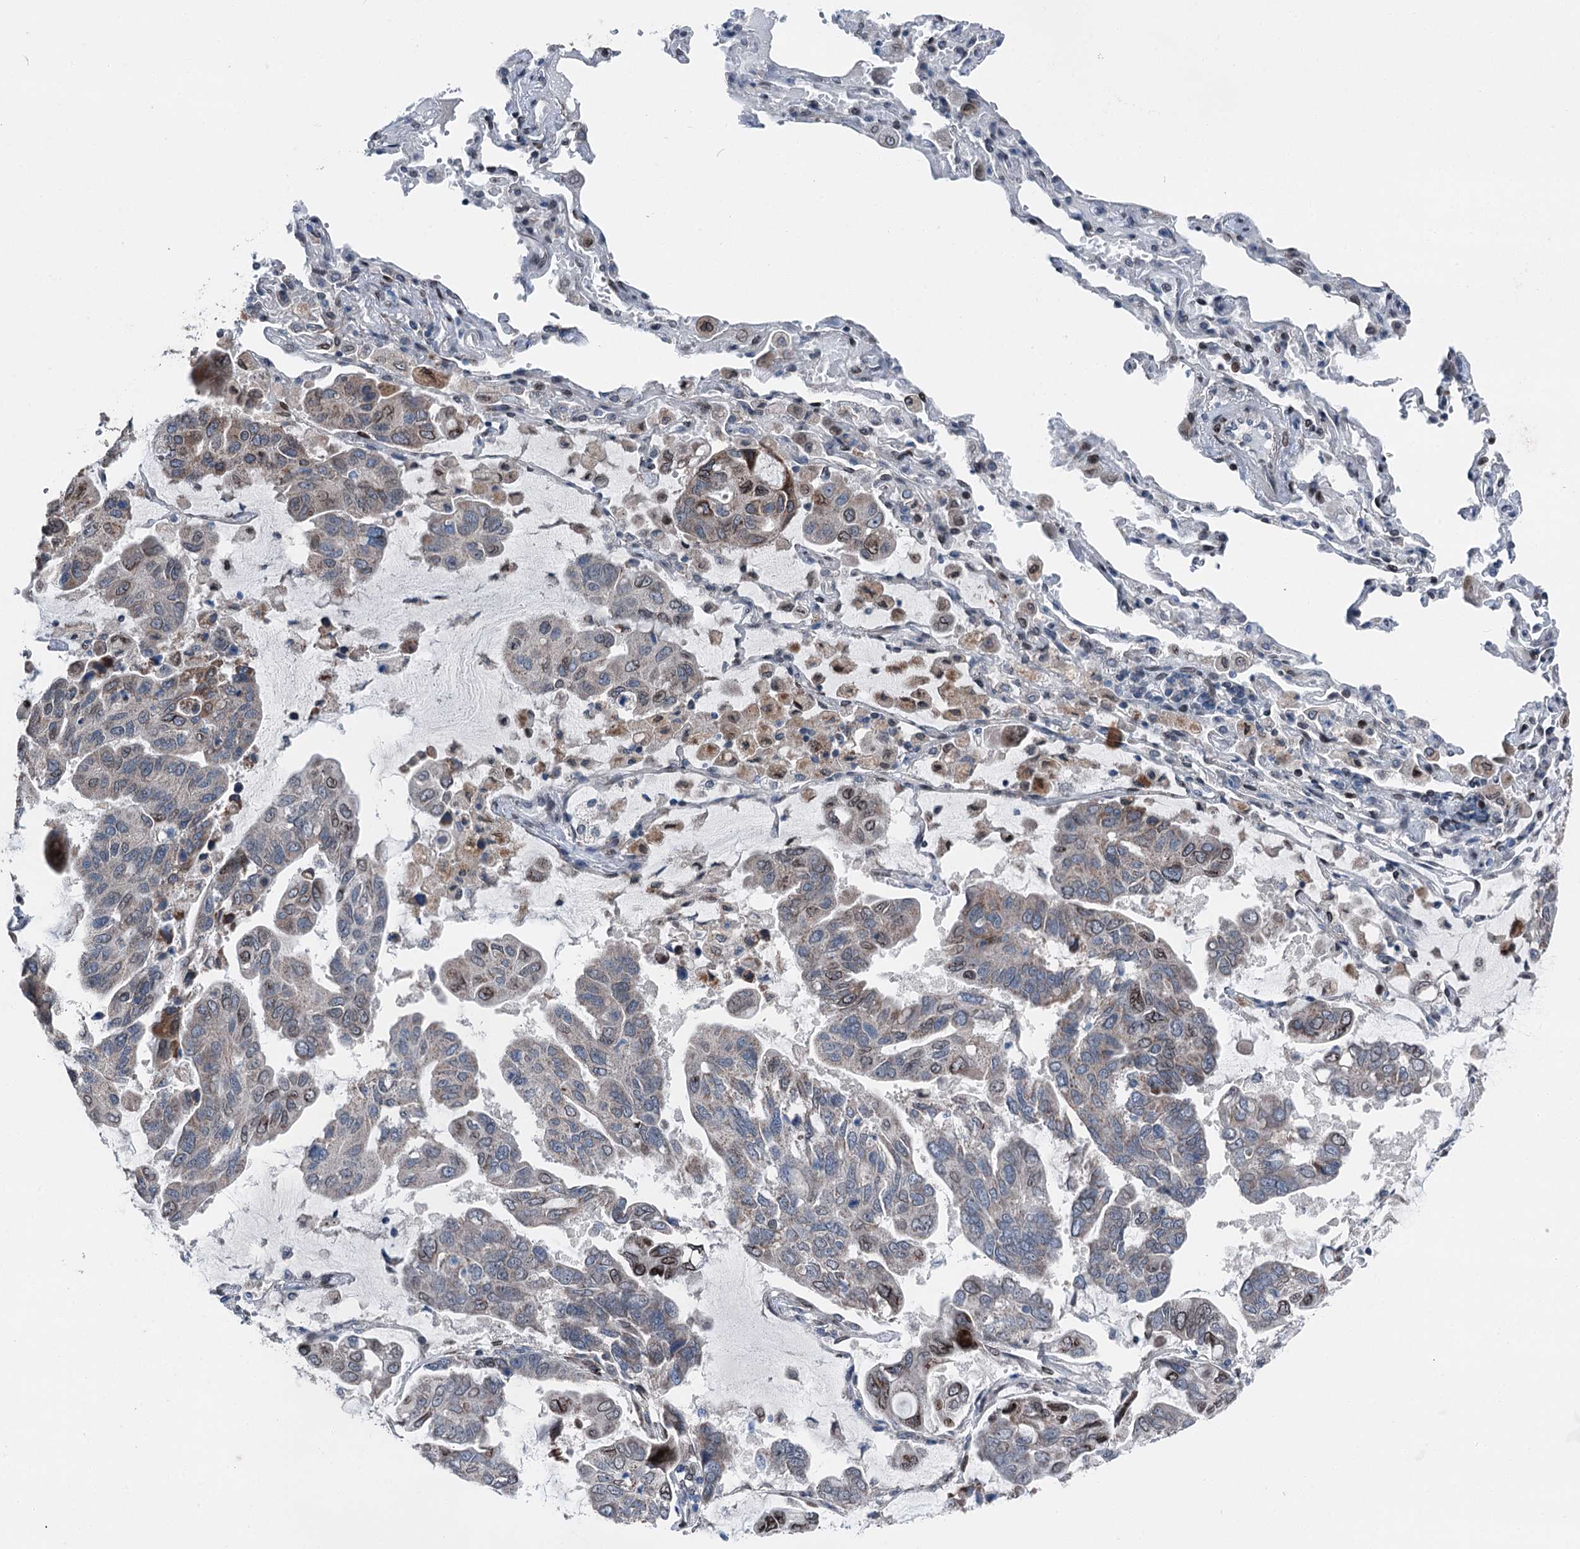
{"staining": {"intensity": "moderate", "quantity": "<25%", "location": "nuclear"}, "tissue": "lung cancer", "cell_type": "Tumor cells", "image_type": "cancer", "snomed": [{"axis": "morphology", "description": "Adenocarcinoma, NOS"}, {"axis": "topography", "description": "Lung"}], "caption": "Immunohistochemical staining of adenocarcinoma (lung) exhibits low levels of moderate nuclear expression in about <25% of tumor cells.", "gene": "MRPL14", "patient": {"sex": "male", "age": 64}}